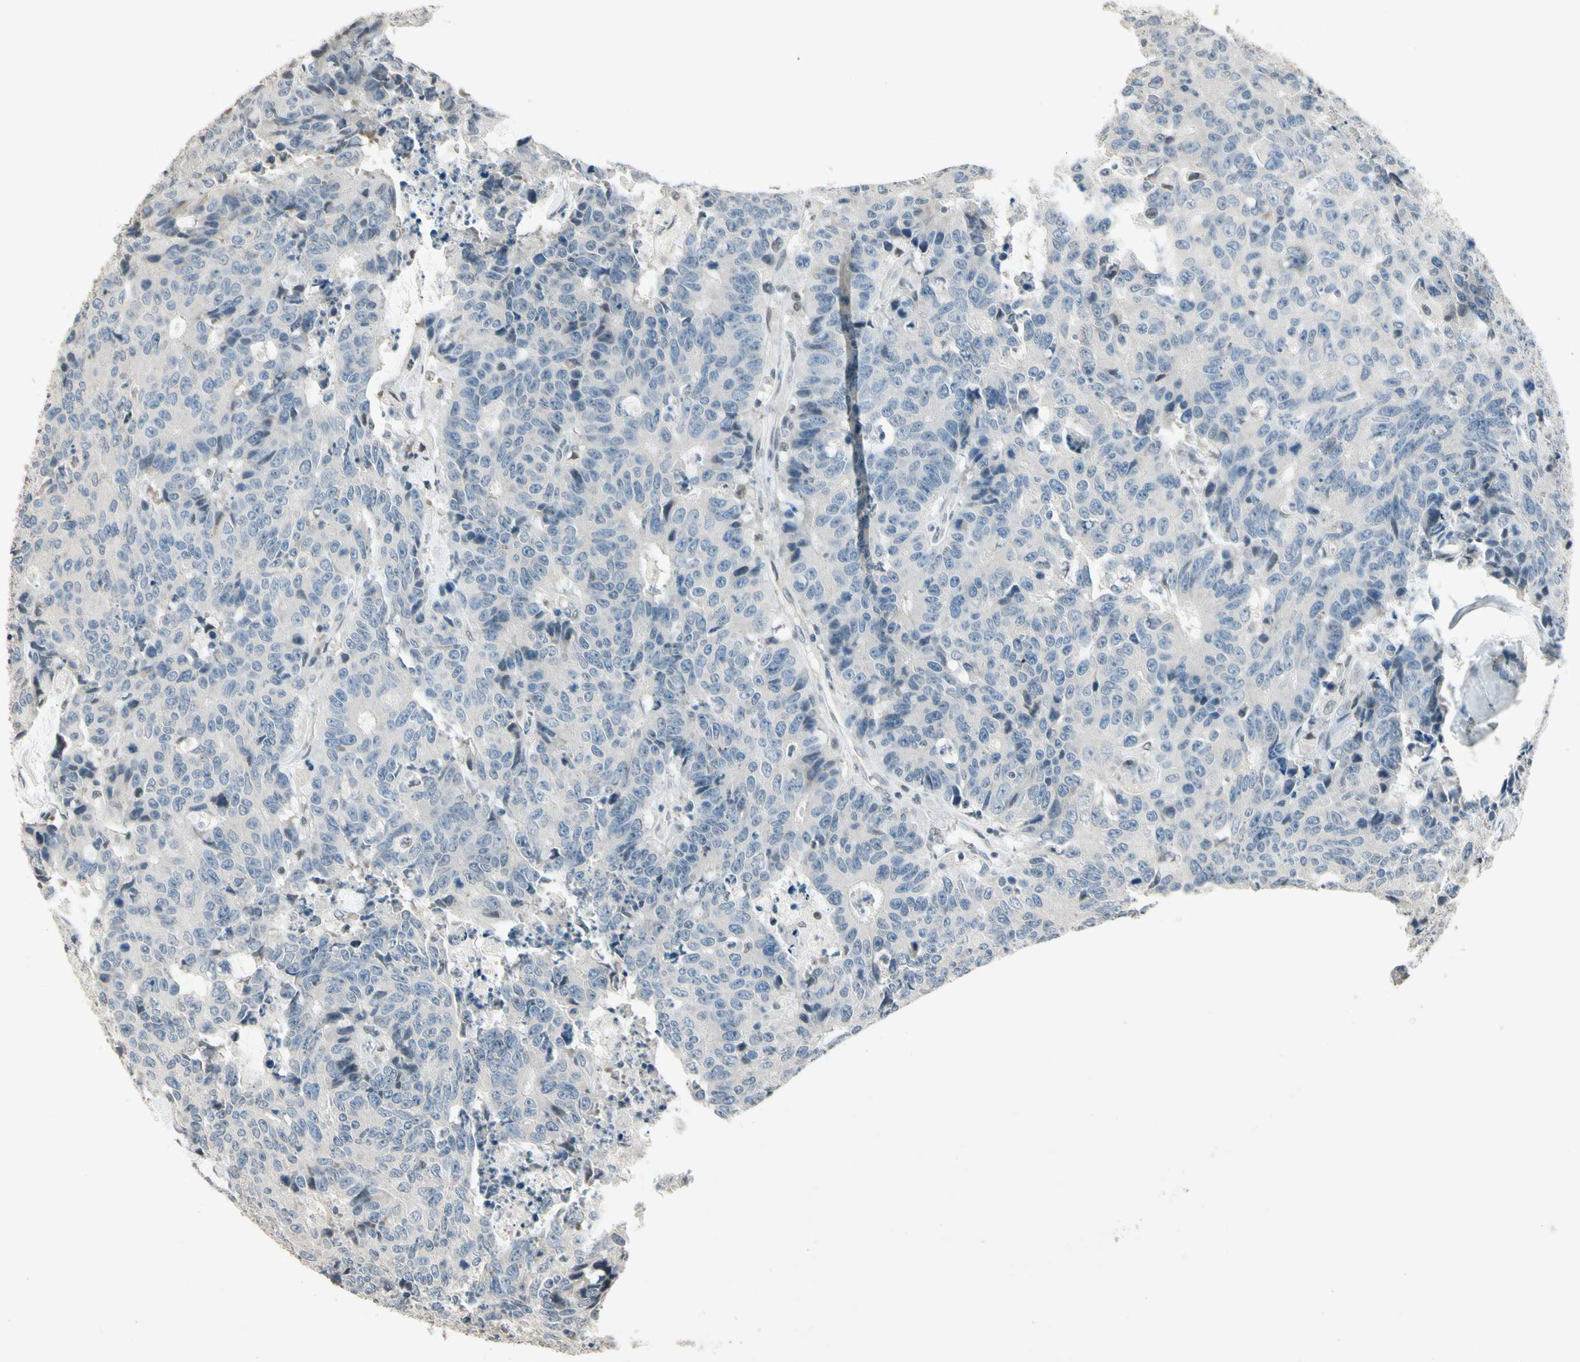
{"staining": {"intensity": "negative", "quantity": "none", "location": "none"}, "tissue": "colorectal cancer", "cell_type": "Tumor cells", "image_type": "cancer", "snomed": [{"axis": "morphology", "description": "Adenocarcinoma, NOS"}, {"axis": "topography", "description": "Colon"}], "caption": "An IHC histopathology image of colorectal cancer is shown. There is no staining in tumor cells of colorectal cancer.", "gene": "ZBTB4", "patient": {"sex": "female", "age": 86}}